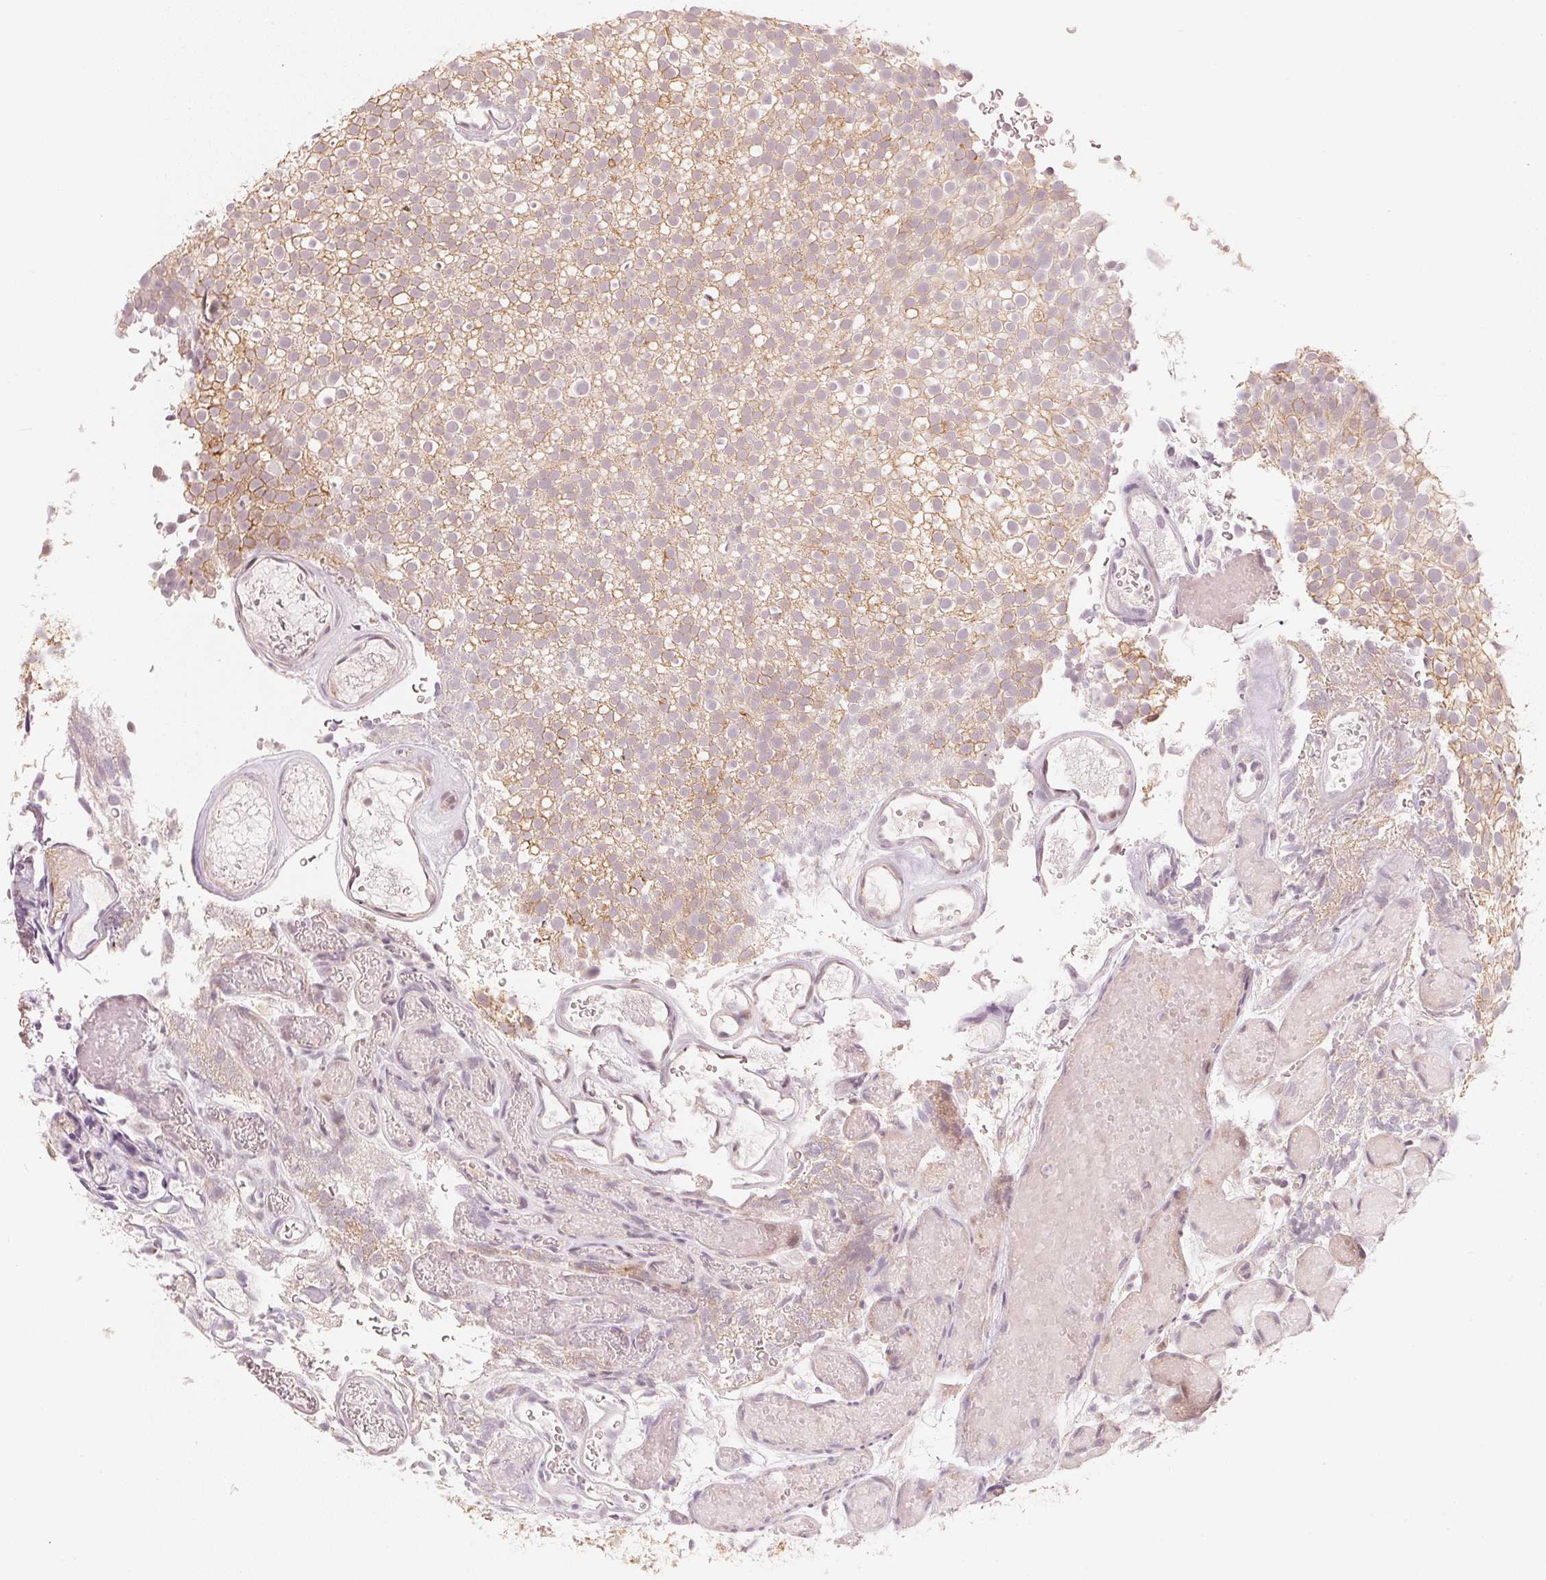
{"staining": {"intensity": "weak", "quantity": "25%-75%", "location": "cytoplasmic/membranous"}, "tissue": "urothelial cancer", "cell_type": "Tumor cells", "image_type": "cancer", "snomed": [{"axis": "morphology", "description": "Urothelial carcinoma, Low grade"}, {"axis": "topography", "description": "Urinary bladder"}], "caption": "Urothelial cancer stained with a protein marker exhibits weak staining in tumor cells.", "gene": "PRKN", "patient": {"sex": "male", "age": 78}}